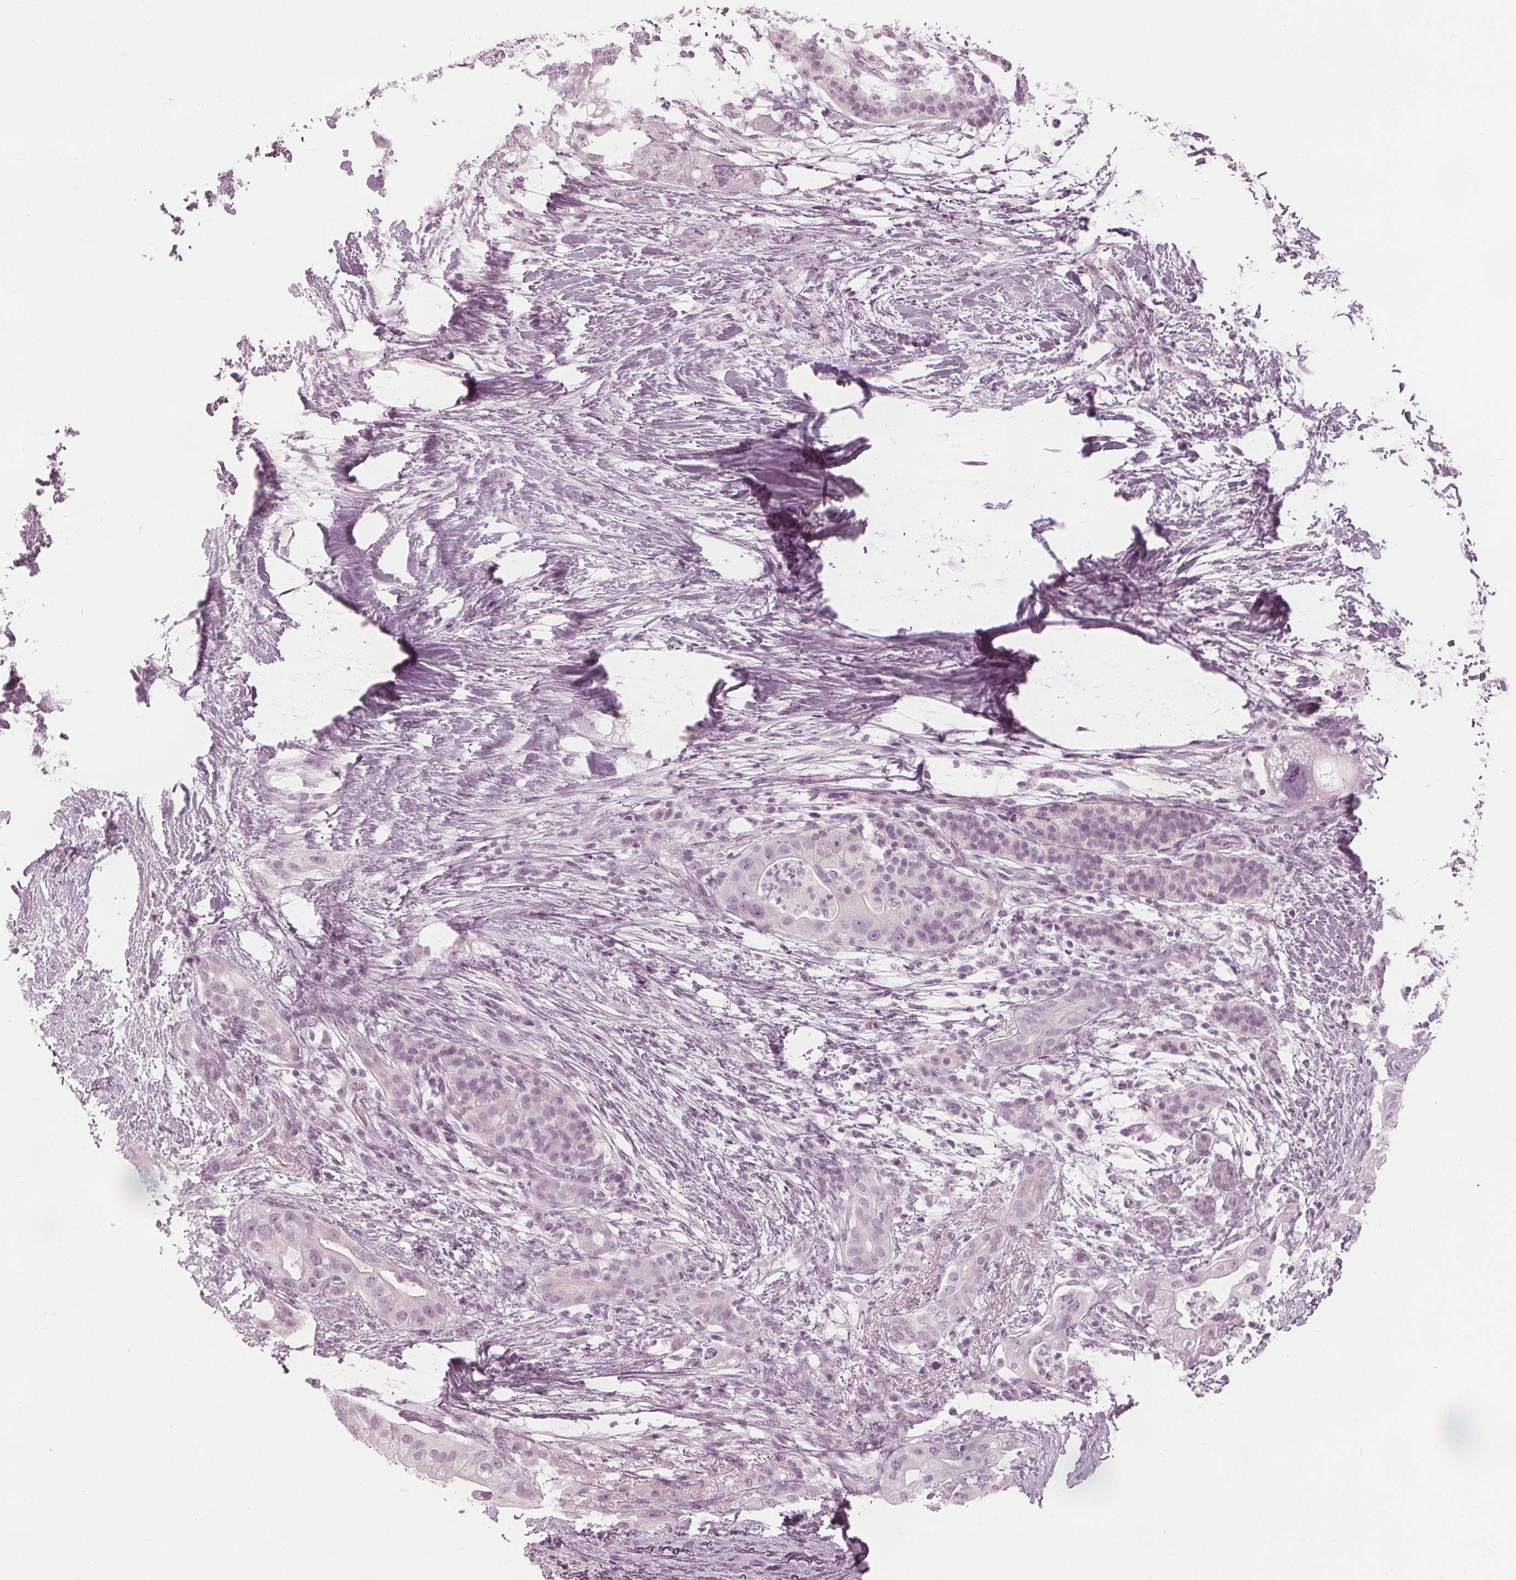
{"staining": {"intensity": "negative", "quantity": "none", "location": "none"}, "tissue": "pancreatic cancer", "cell_type": "Tumor cells", "image_type": "cancer", "snomed": [{"axis": "morphology", "description": "Adenocarcinoma, NOS"}, {"axis": "topography", "description": "Pancreas"}], "caption": "Immunohistochemical staining of human pancreatic adenocarcinoma displays no significant positivity in tumor cells.", "gene": "PAEP", "patient": {"sex": "female", "age": 72}}